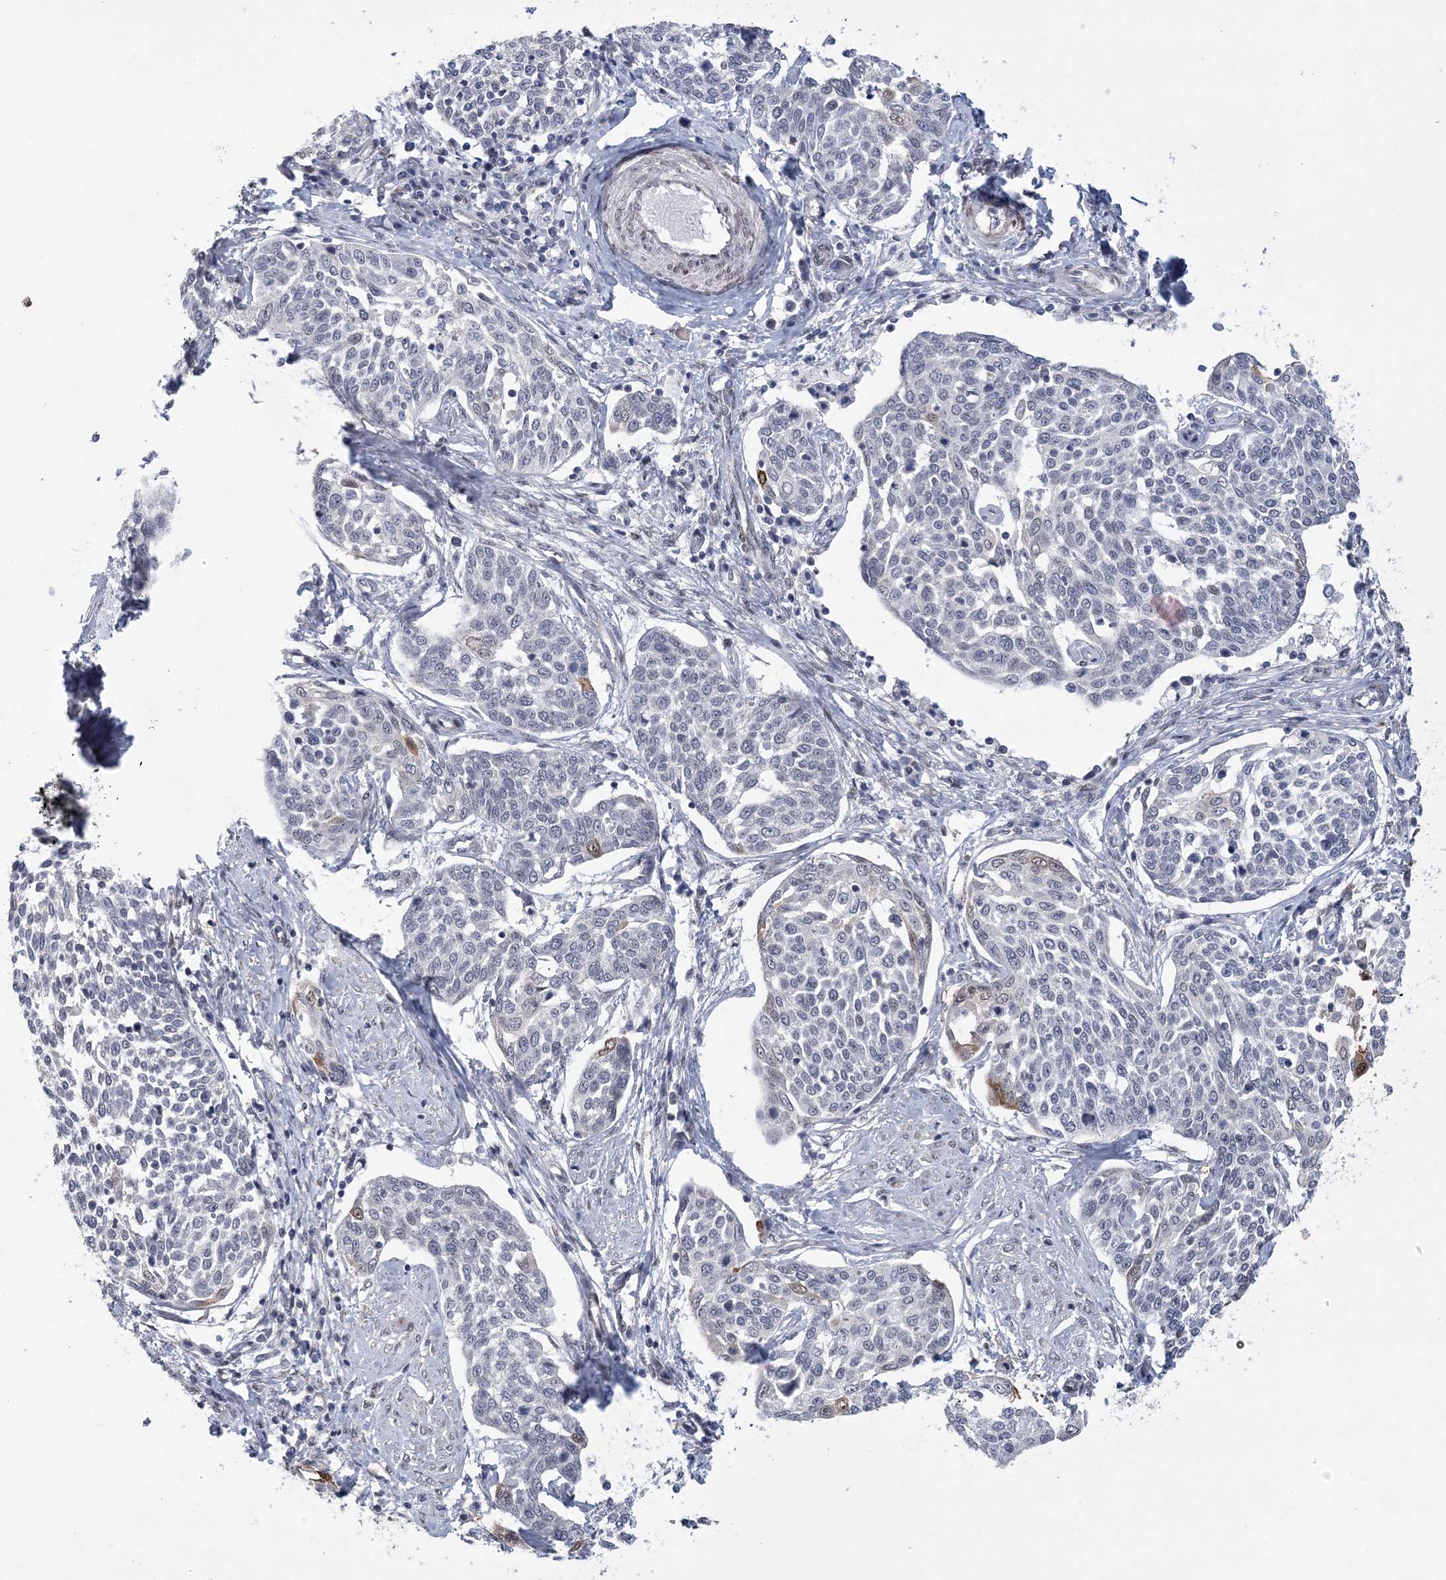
{"staining": {"intensity": "strong", "quantity": "<25%", "location": "cytoplasmic/membranous,nuclear"}, "tissue": "cervical cancer", "cell_type": "Tumor cells", "image_type": "cancer", "snomed": [{"axis": "morphology", "description": "Squamous cell carcinoma, NOS"}, {"axis": "topography", "description": "Cervix"}], "caption": "Approximately <25% of tumor cells in human cervical cancer reveal strong cytoplasmic/membranous and nuclear protein staining as visualized by brown immunohistochemical staining.", "gene": "HOMEZ", "patient": {"sex": "female", "age": 34}}